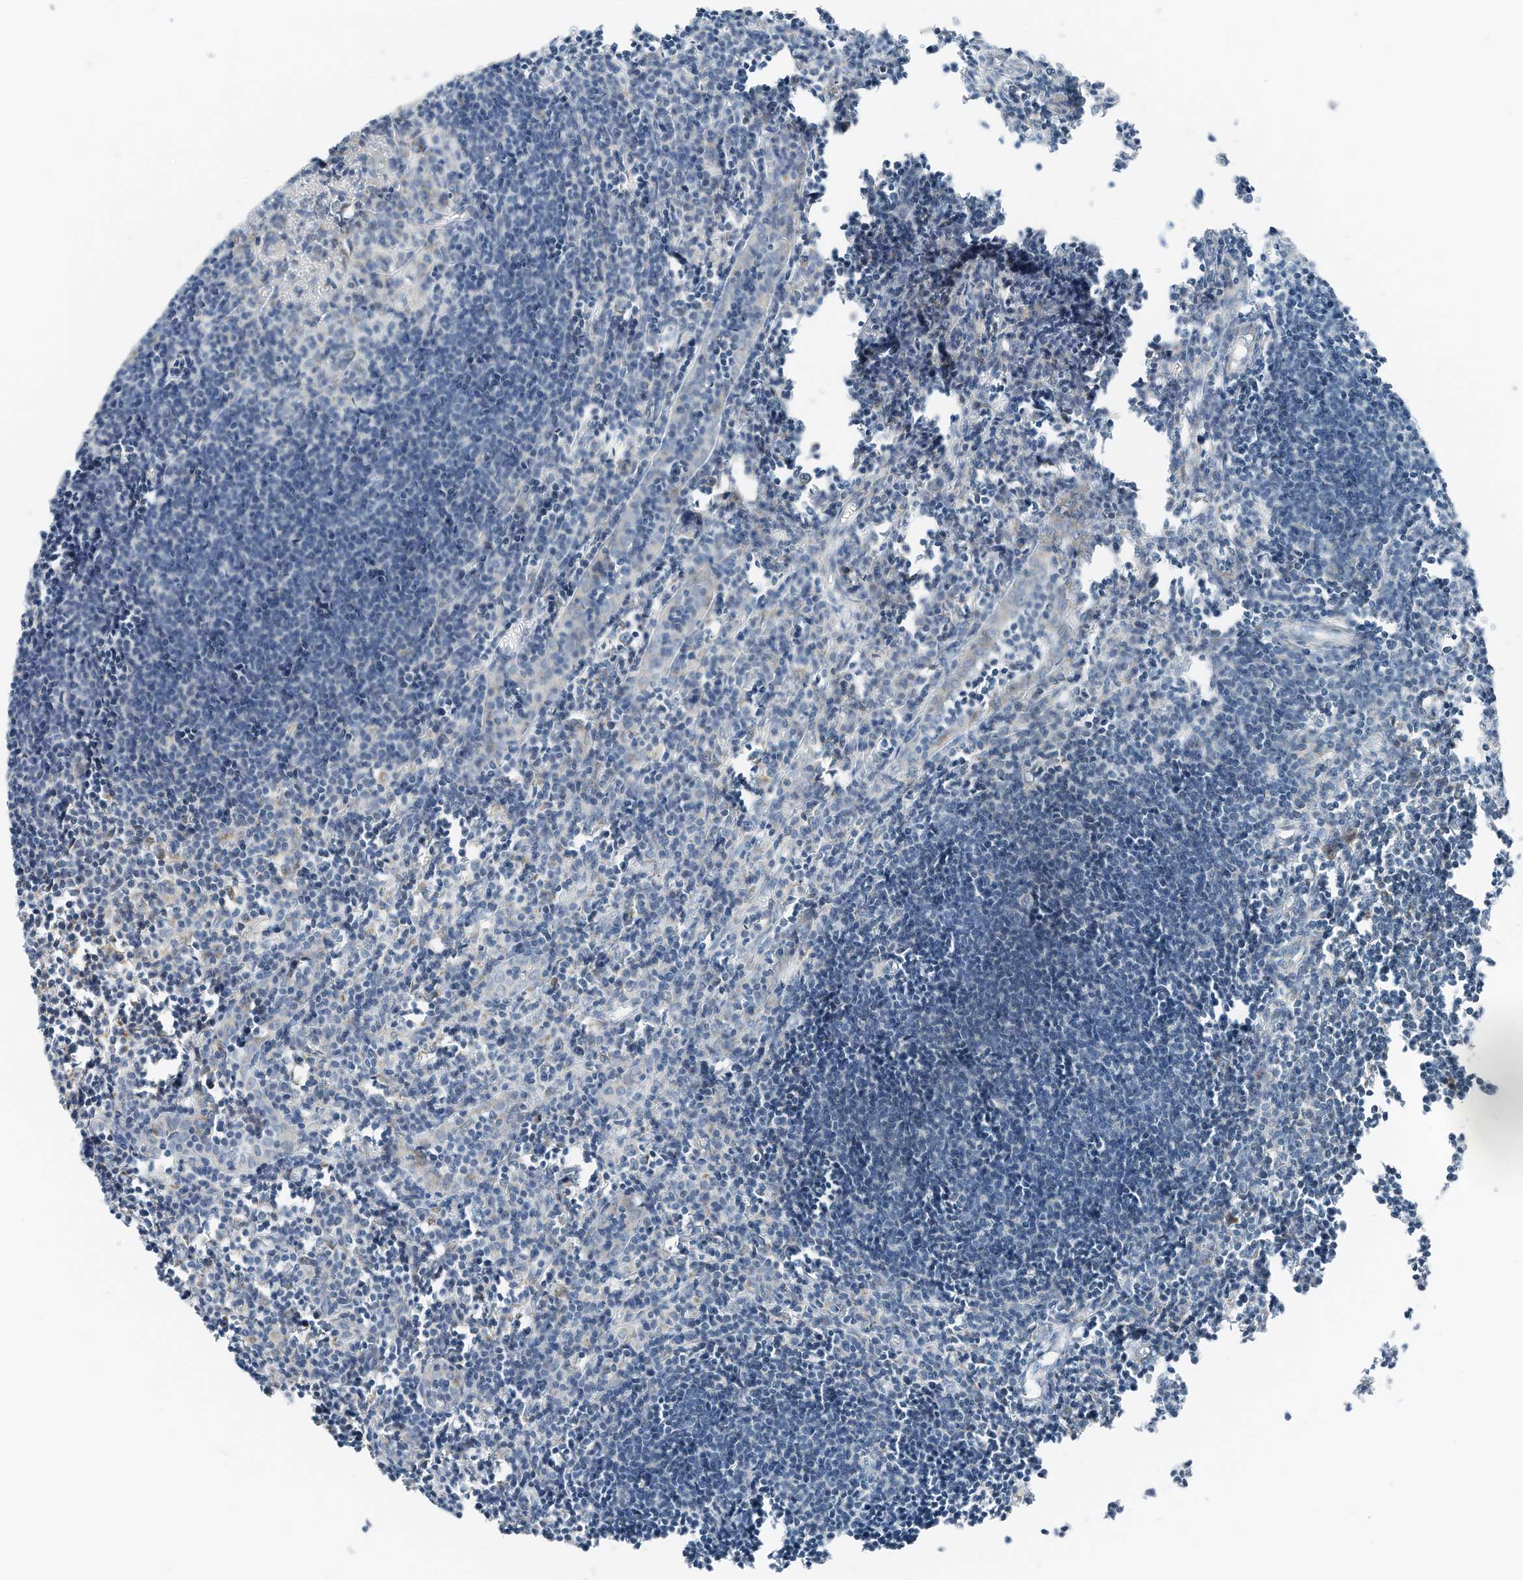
{"staining": {"intensity": "moderate", "quantity": "25%-75%", "location": "cytoplasmic/membranous"}, "tissue": "lymph node", "cell_type": "Germinal center cells", "image_type": "normal", "snomed": [{"axis": "morphology", "description": "Normal tissue, NOS"}, {"axis": "morphology", "description": "Malignant melanoma, Metastatic site"}, {"axis": "topography", "description": "Lymph node"}], "caption": "Benign lymph node shows moderate cytoplasmic/membranous staining in about 25%-75% of germinal center cells, visualized by immunohistochemistry. The staining is performed using DAB brown chromogen to label protein expression. The nuclei are counter-stained blue using hematoxylin.", "gene": "RMND1", "patient": {"sex": "male", "age": 41}}